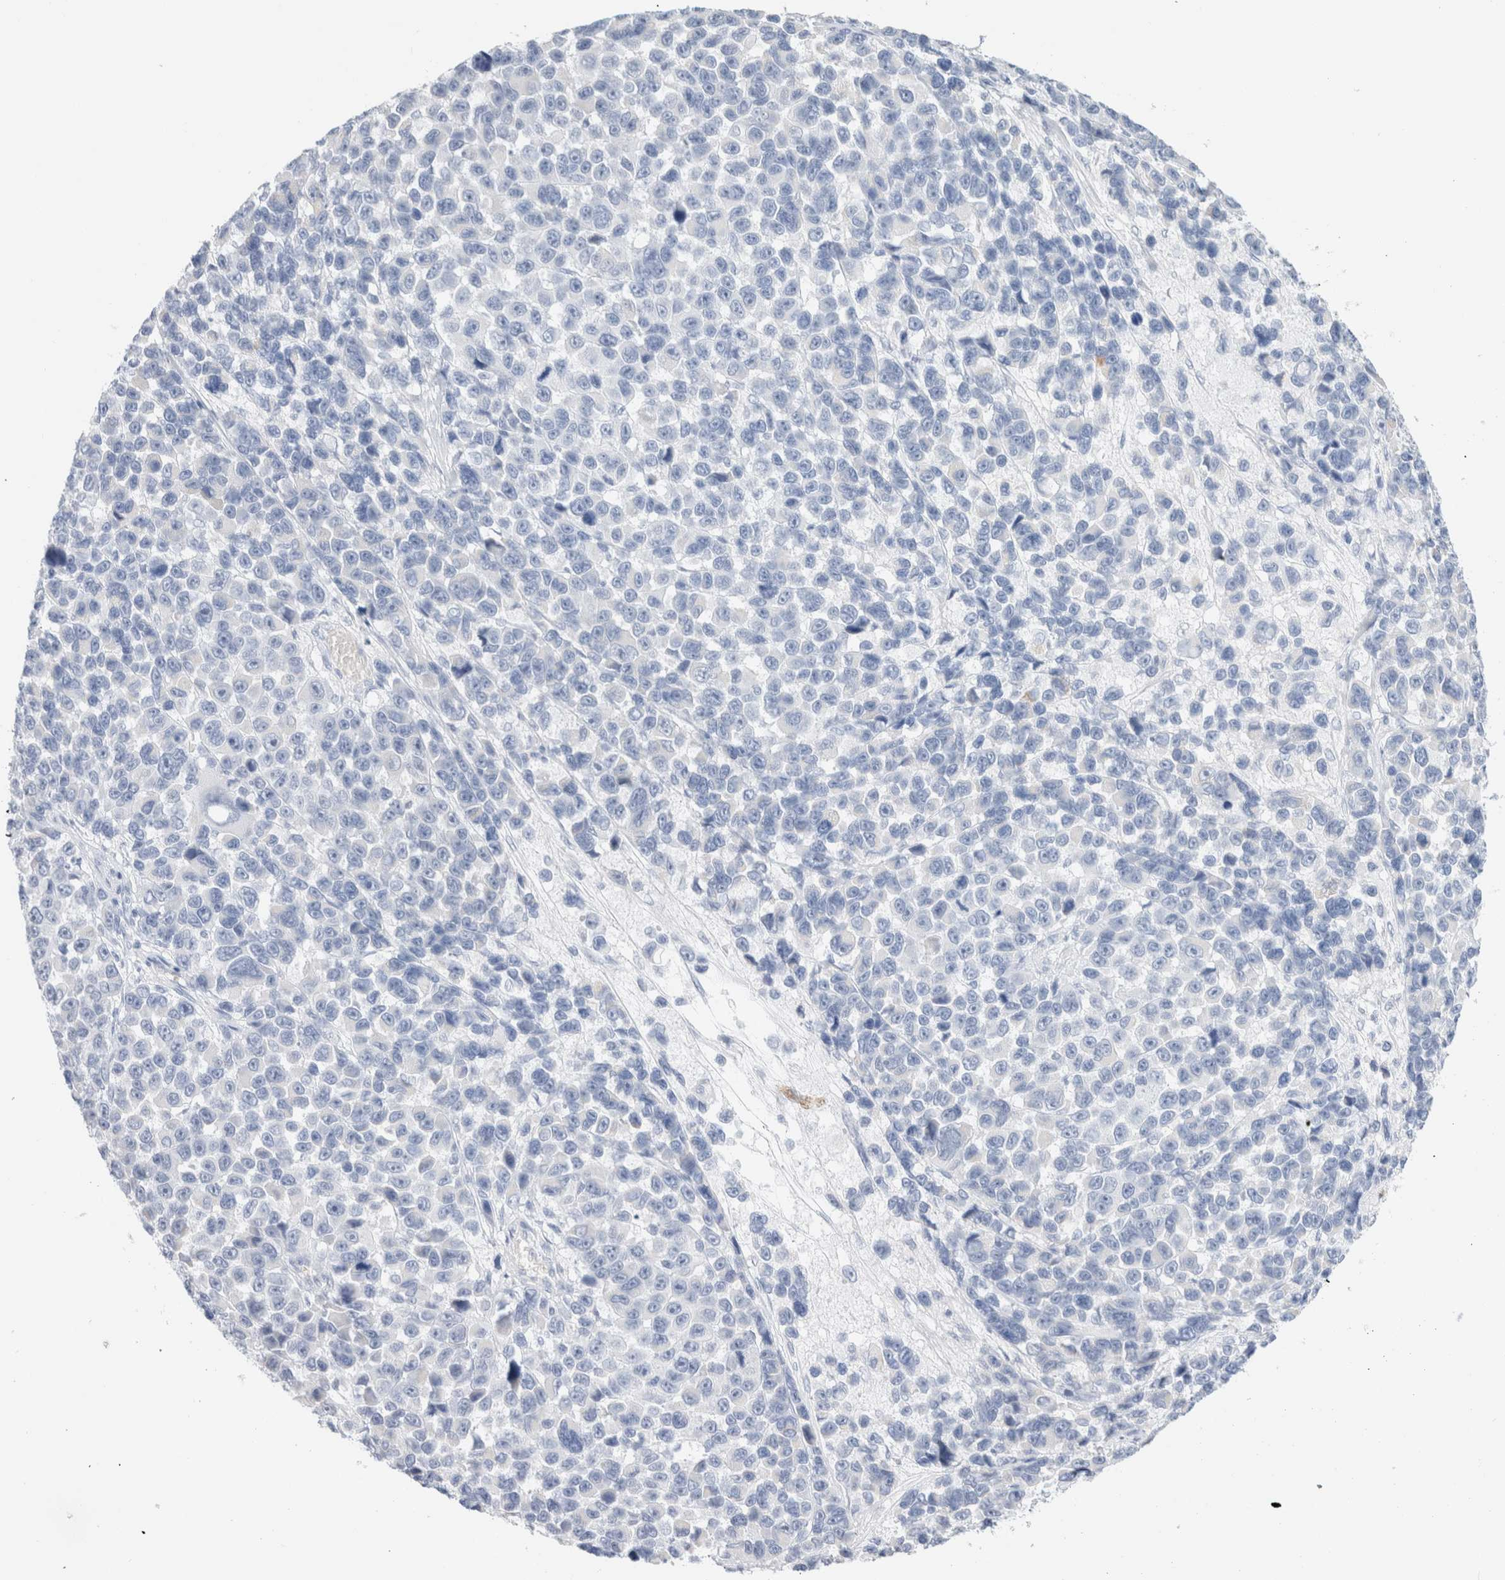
{"staining": {"intensity": "negative", "quantity": "none", "location": "none"}, "tissue": "melanoma", "cell_type": "Tumor cells", "image_type": "cancer", "snomed": [{"axis": "morphology", "description": "Malignant melanoma, NOS"}, {"axis": "topography", "description": "Skin"}], "caption": "This micrograph is of malignant melanoma stained with immunohistochemistry (IHC) to label a protein in brown with the nuclei are counter-stained blue. There is no expression in tumor cells. (DAB immunohistochemistry (IHC), high magnification).", "gene": "ARG1", "patient": {"sex": "male", "age": 53}}